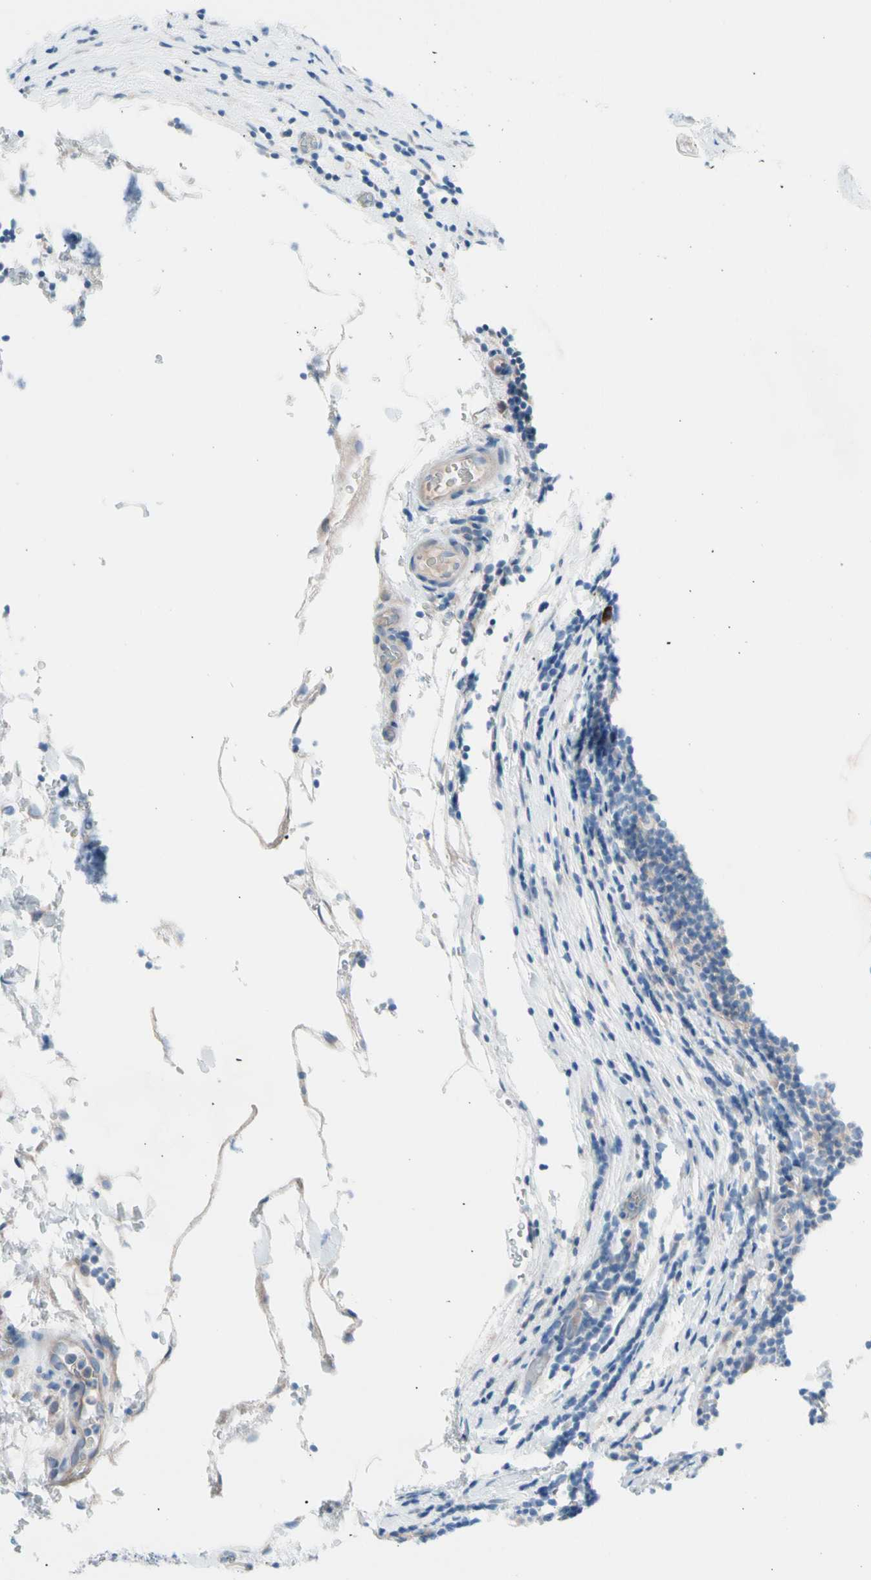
{"staining": {"intensity": "negative", "quantity": "none", "location": "none"}, "tissue": "lymphoma", "cell_type": "Tumor cells", "image_type": "cancer", "snomed": [{"axis": "morphology", "description": "Malignant lymphoma, non-Hodgkin's type, Low grade"}, {"axis": "topography", "description": "Lymph node"}], "caption": "Immunohistochemistry (IHC) micrograph of neoplastic tissue: lymphoma stained with DAB reveals no significant protein staining in tumor cells. (Brightfield microscopy of DAB (3,3'-diaminobenzidine) immunohistochemistry at high magnification).", "gene": "CASQ1", "patient": {"sex": "male", "age": 83}}